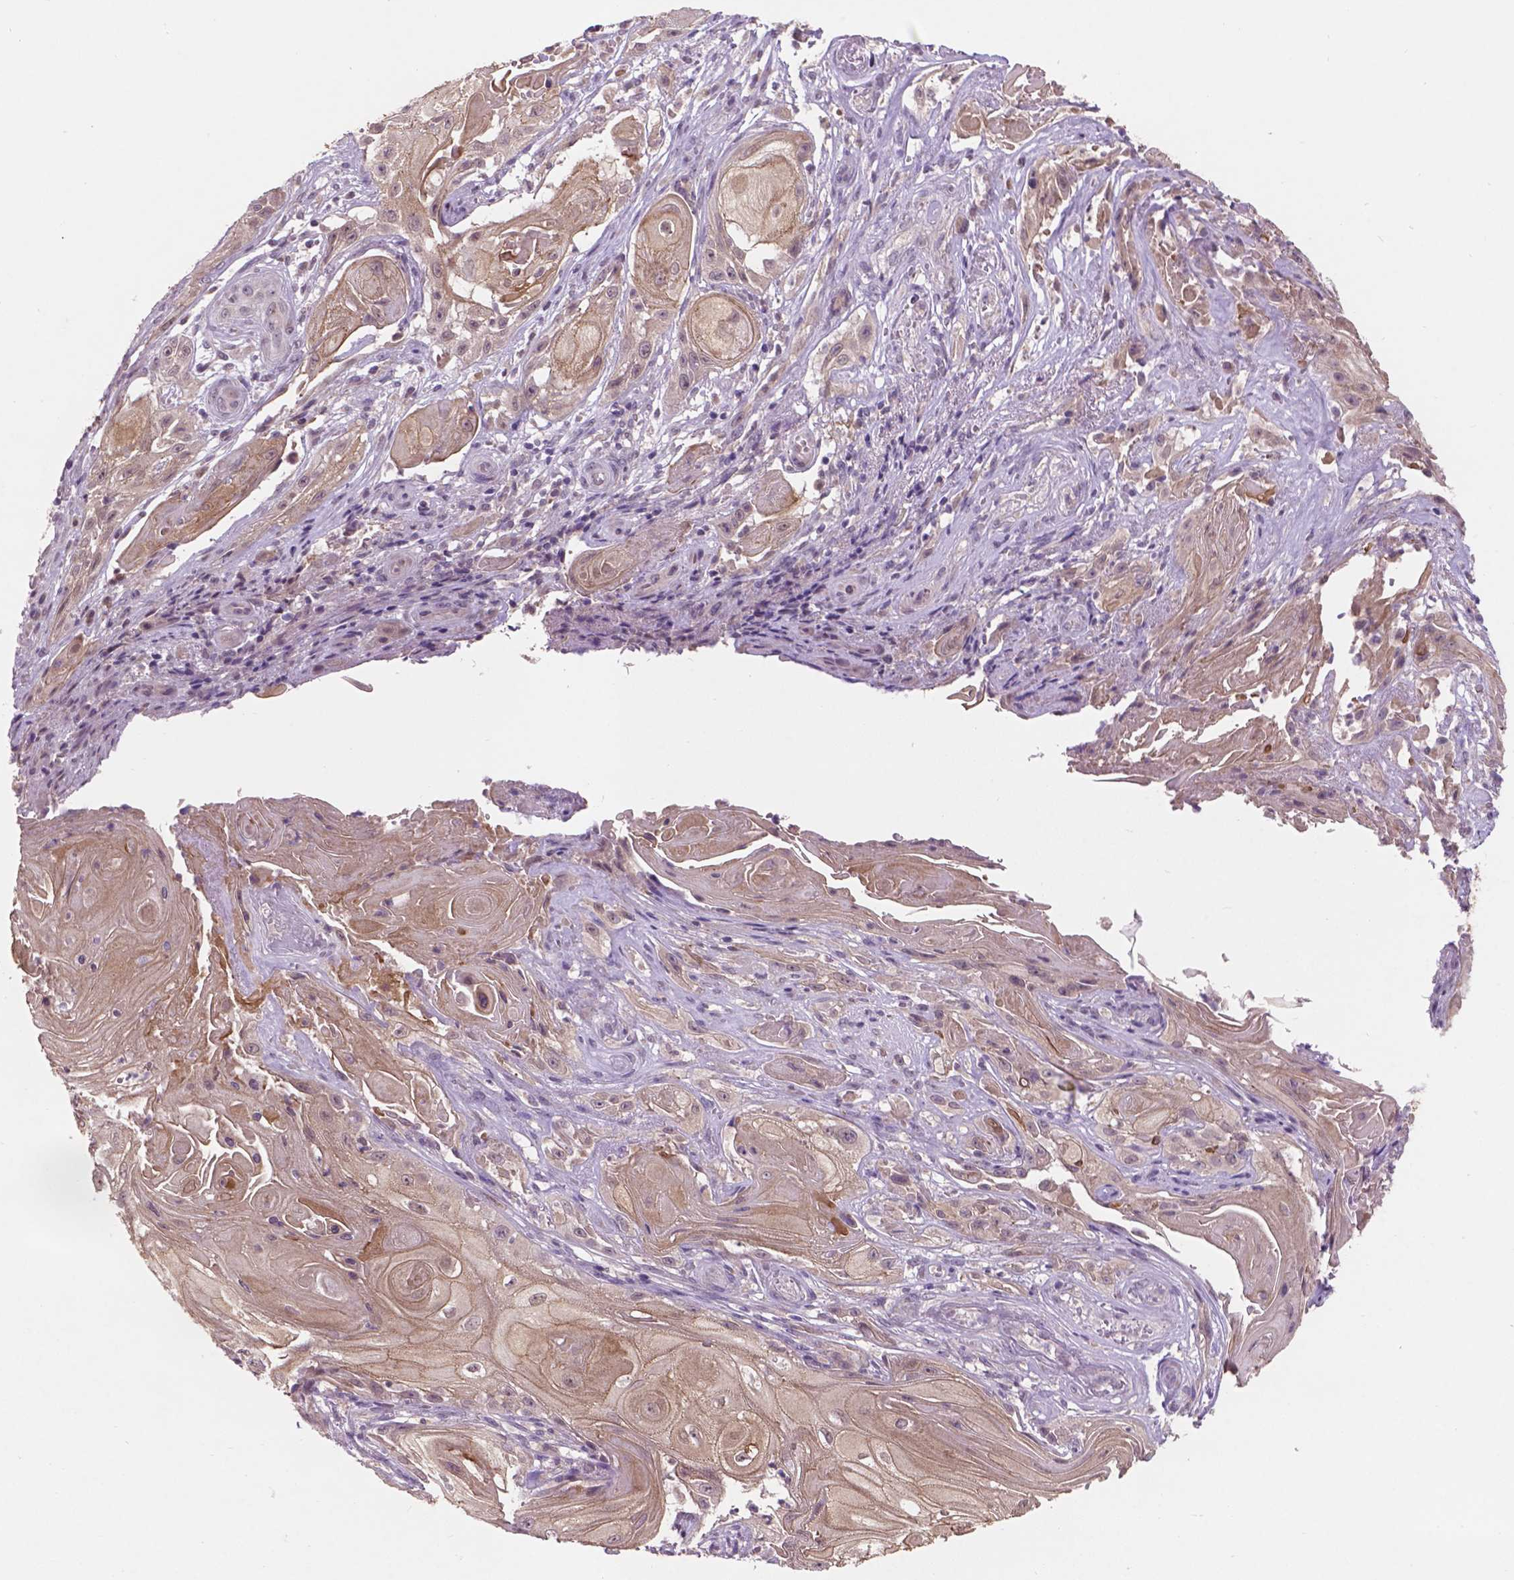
{"staining": {"intensity": "weak", "quantity": ">75%", "location": "cytoplasmic/membranous"}, "tissue": "skin cancer", "cell_type": "Tumor cells", "image_type": "cancer", "snomed": [{"axis": "morphology", "description": "Squamous cell carcinoma, NOS"}, {"axis": "topography", "description": "Skin"}], "caption": "A low amount of weak cytoplasmic/membranous positivity is present in approximately >75% of tumor cells in skin squamous cell carcinoma tissue.", "gene": "GXYLT2", "patient": {"sex": "male", "age": 62}}